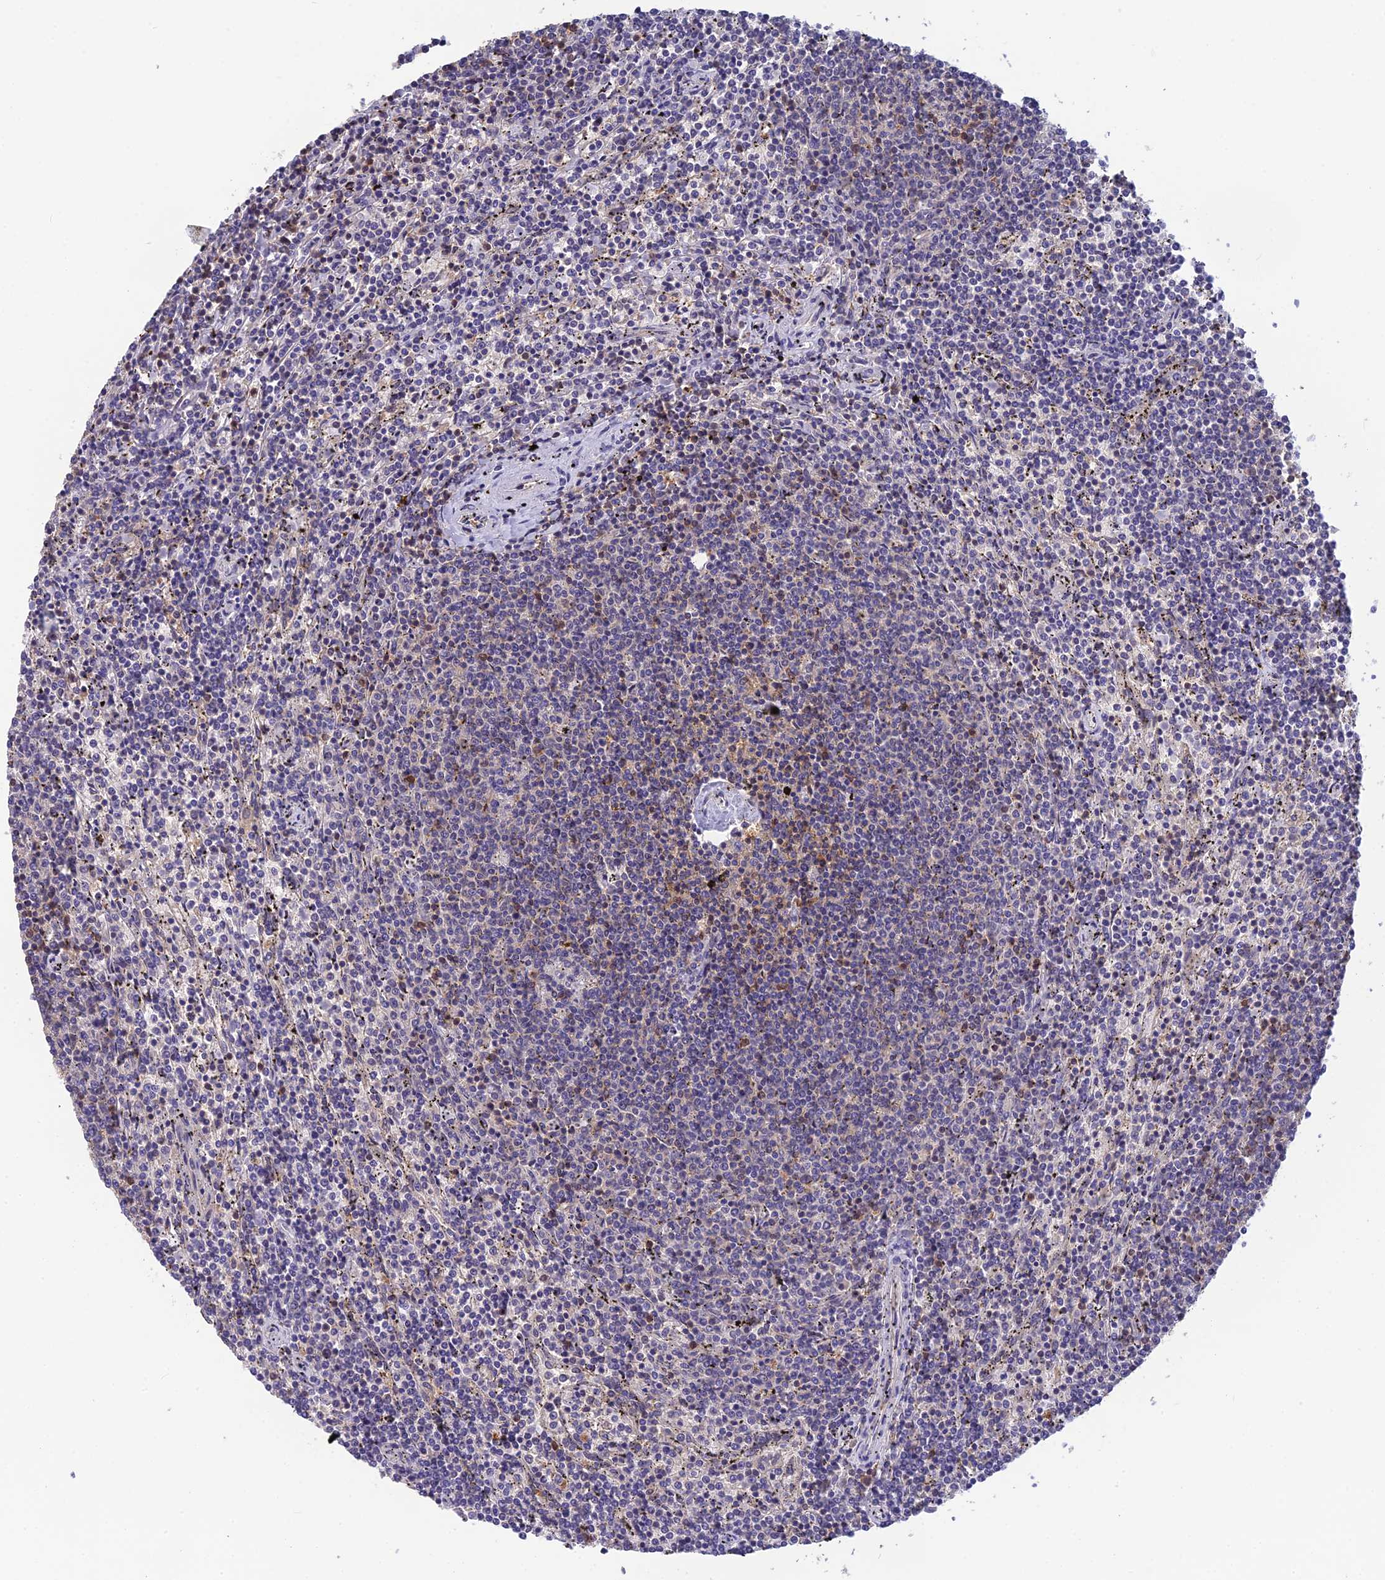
{"staining": {"intensity": "negative", "quantity": "none", "location": "none"}, "tissue": "lymphoma", "cell_type": "Tumor cells", "image_type": "cancer", "snomed": [{"axis": "morphology", "description": "Malignant lymphoma, non-Hodgkin's type, Low grade"}, {"axis": "topography", "description": "Spleen"}], "caption": "DAB (3,3'-diaminobenzidine) immunohistochemical staining of human lymphoma displays no significant expression in tumor cells. The staining was performed using DAB to visualize the protein expression in brown, while the nuclei were stained in blue with hematoxylin (Magnification: 20x).", "gene": "HINT1", "patient": {"sex": "female", "age": 50}}